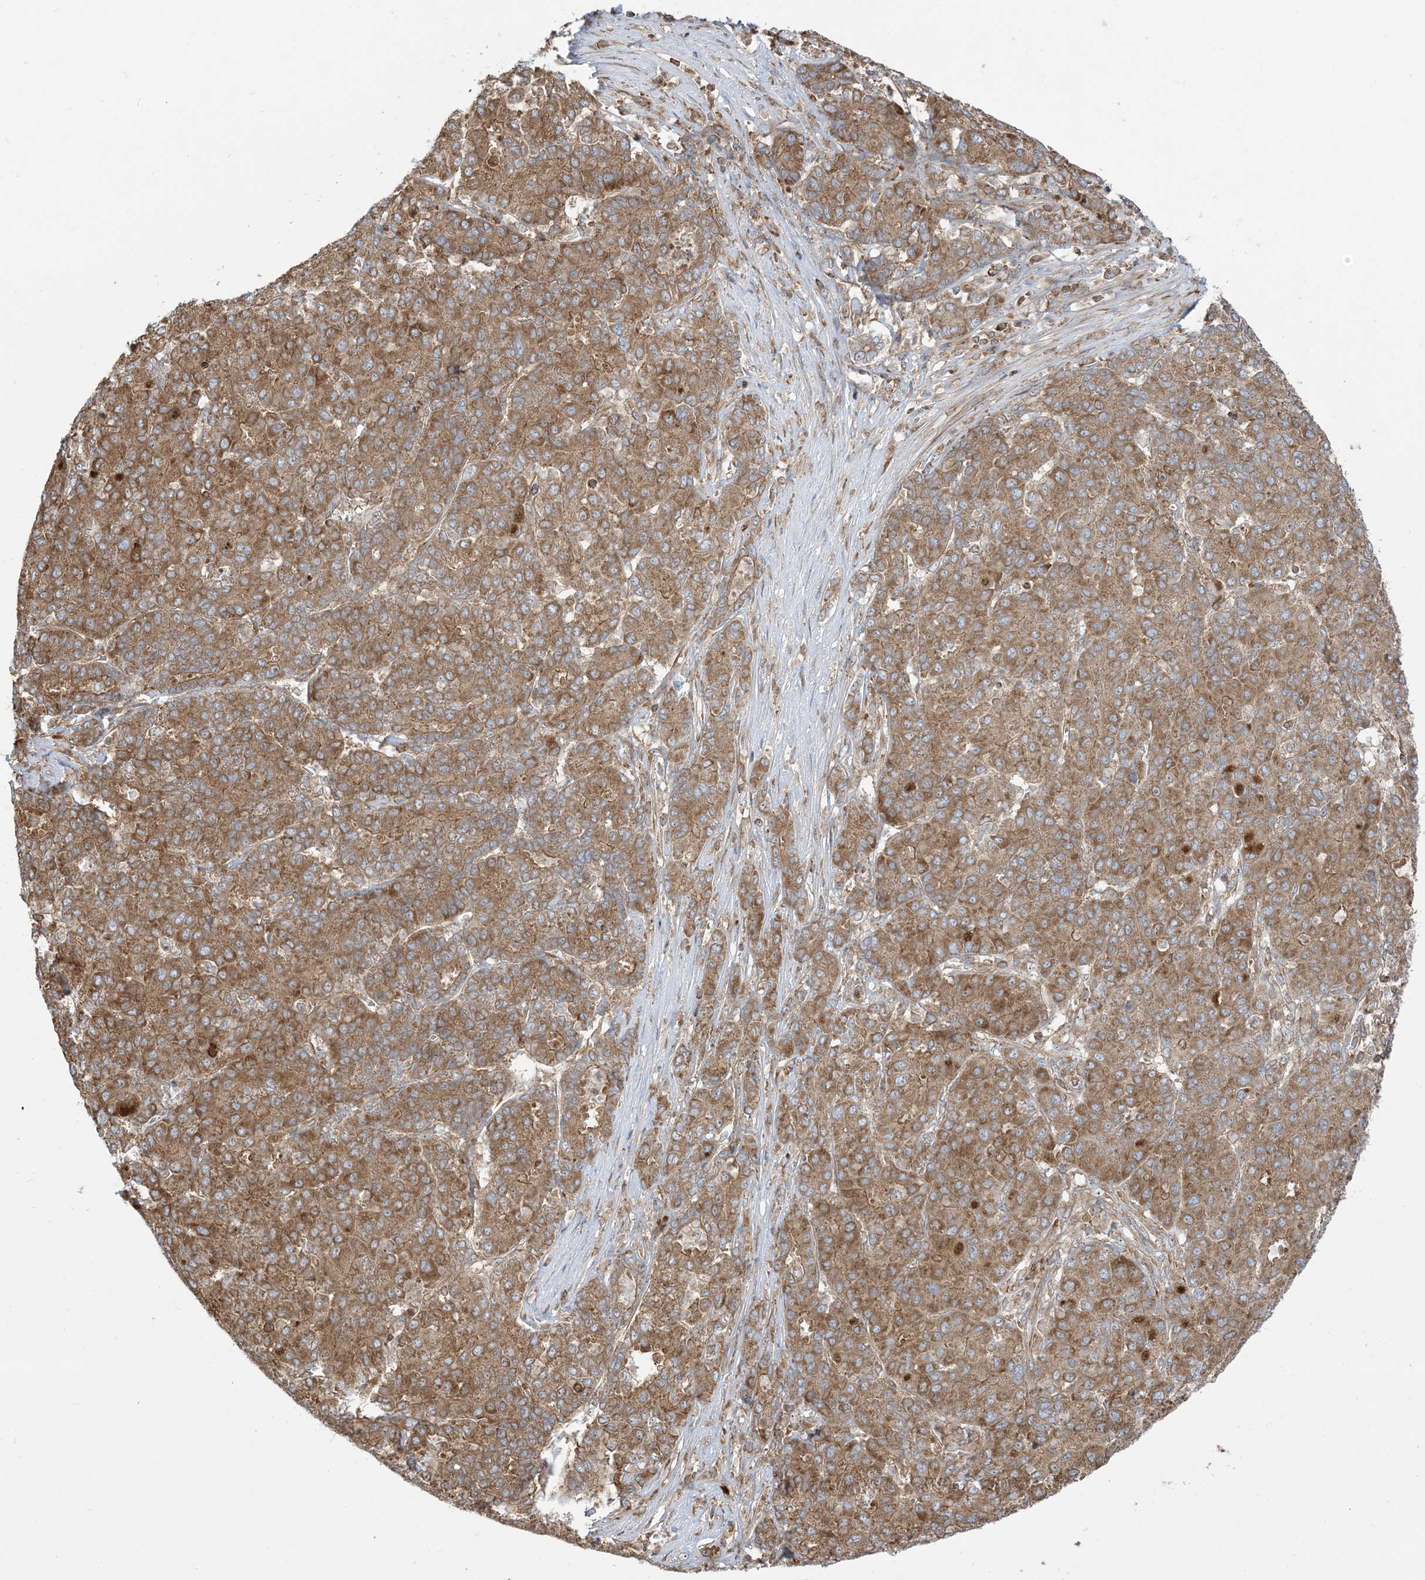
{"staining": {"intensity": "moderate", "quantity": ">75%", "location": "cytoplasmic/membranous"}, "tissue": "liver cancer", "cell_type": "Tumor cells", "image_type": "cancer", "snomed": [{"axis": "morphology", "description": "Carcinoma, Hepatocellular, NOS"}, {"axis": "topography", "description": "Liver"}], "caption": "Liver cancer (hepatocellular carcinoma) stained with a brown dye demonstrates moderate cytoplasmic/membranous positive expression in about >75% of tumor cells.", "gene": "SRP72", "patient": {"sex": "male", "age": 65}}